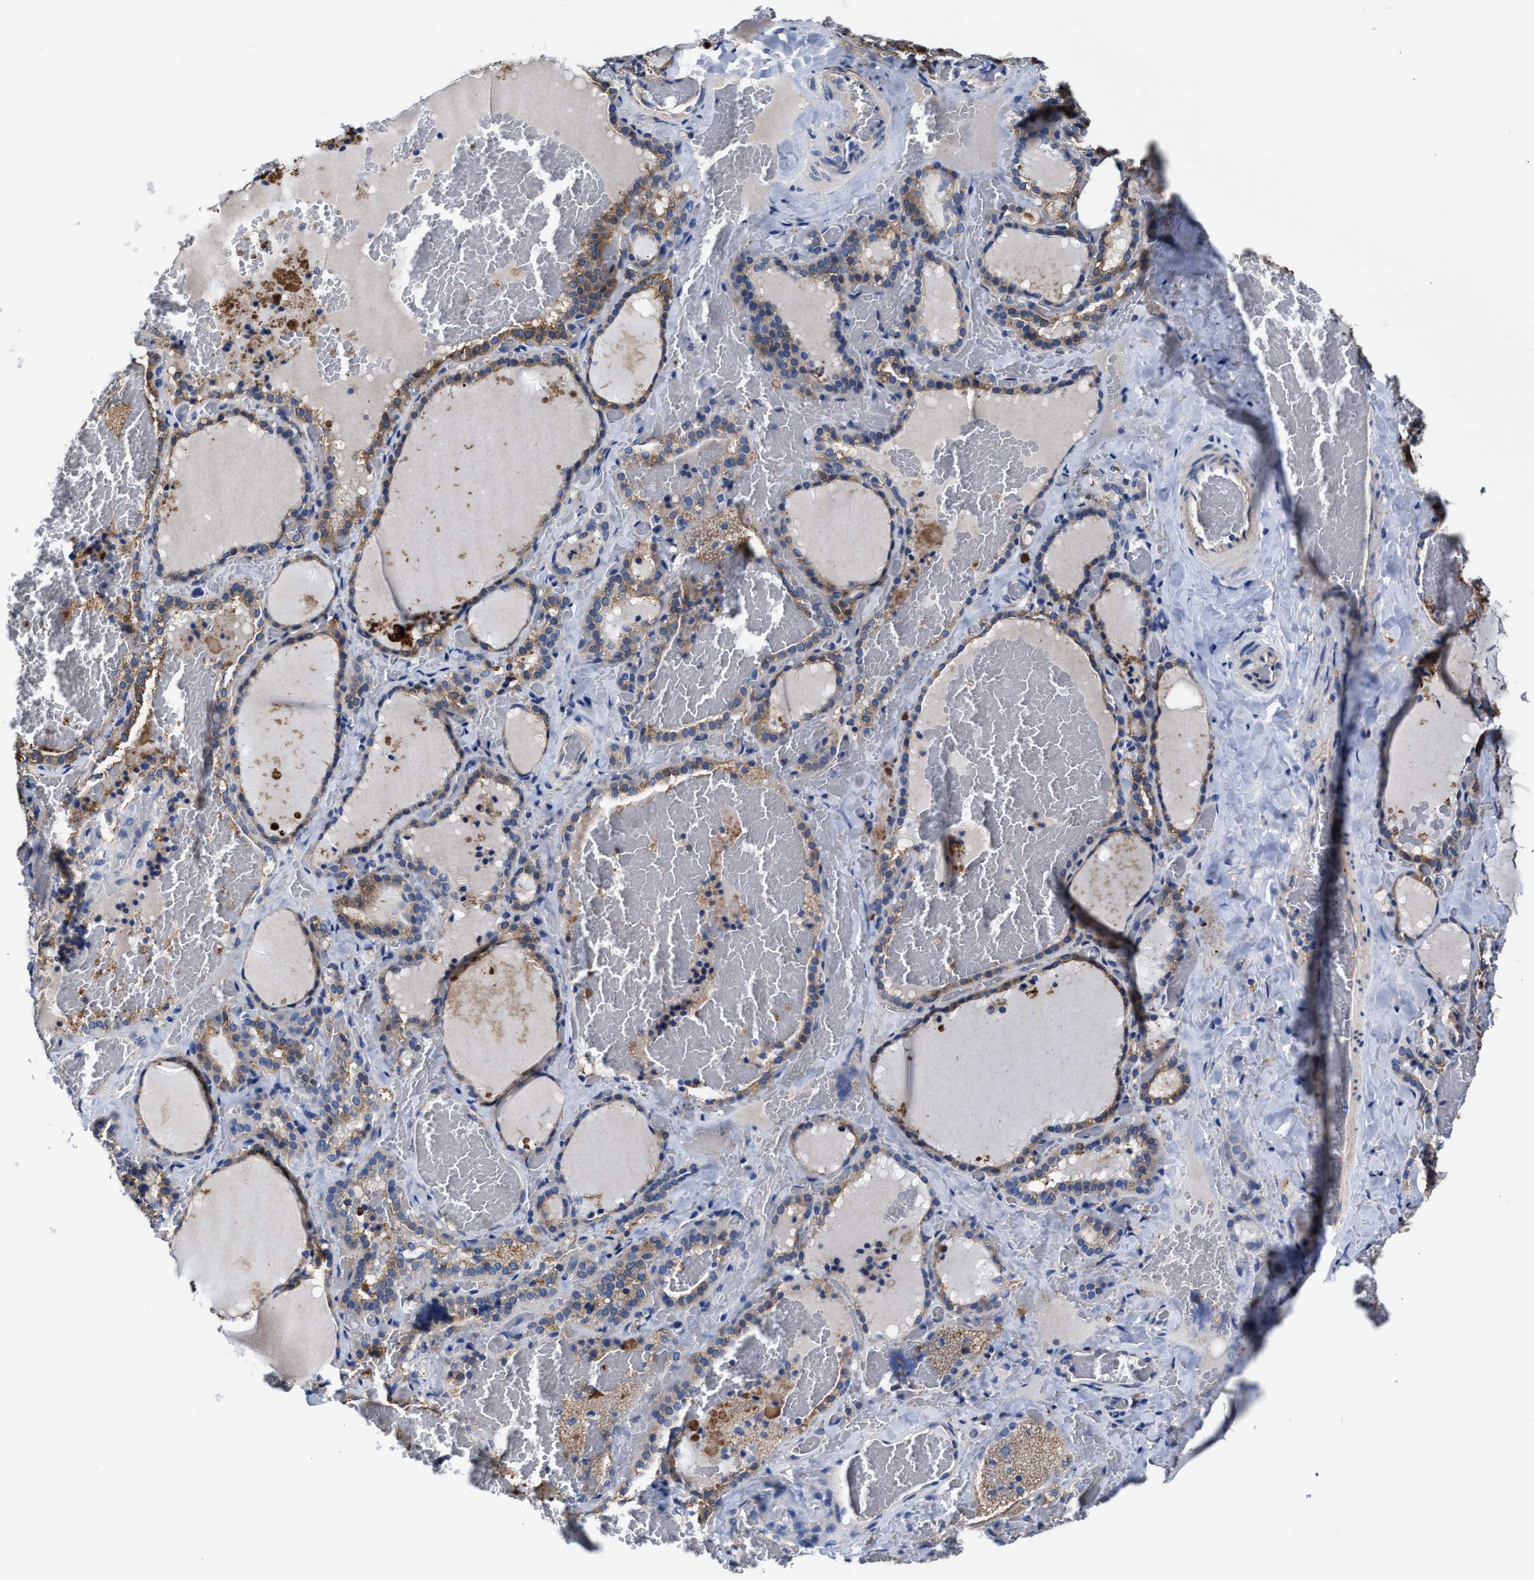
{"staining": {"intensity": "moderate", "quantity": "25%-75%", "location": "cytoplasmic/membranous"}, "tissue": "thyroid gland", "cell_type": "Glandular cells", "image_type": "normal", "snomed": [{"axis": "morphology", "description": "Normal tissue, NOS"}, {"axis": "topography", "description": "Thyroid gland"}], "caption": "Moderate cytoplasmic/membranous expression is identified in approximately 25%-75% of glandular cells in unremarkable thyroid gland.", "gene": "TMEM30A", "patient": {"sex": "female", "age": 22}}